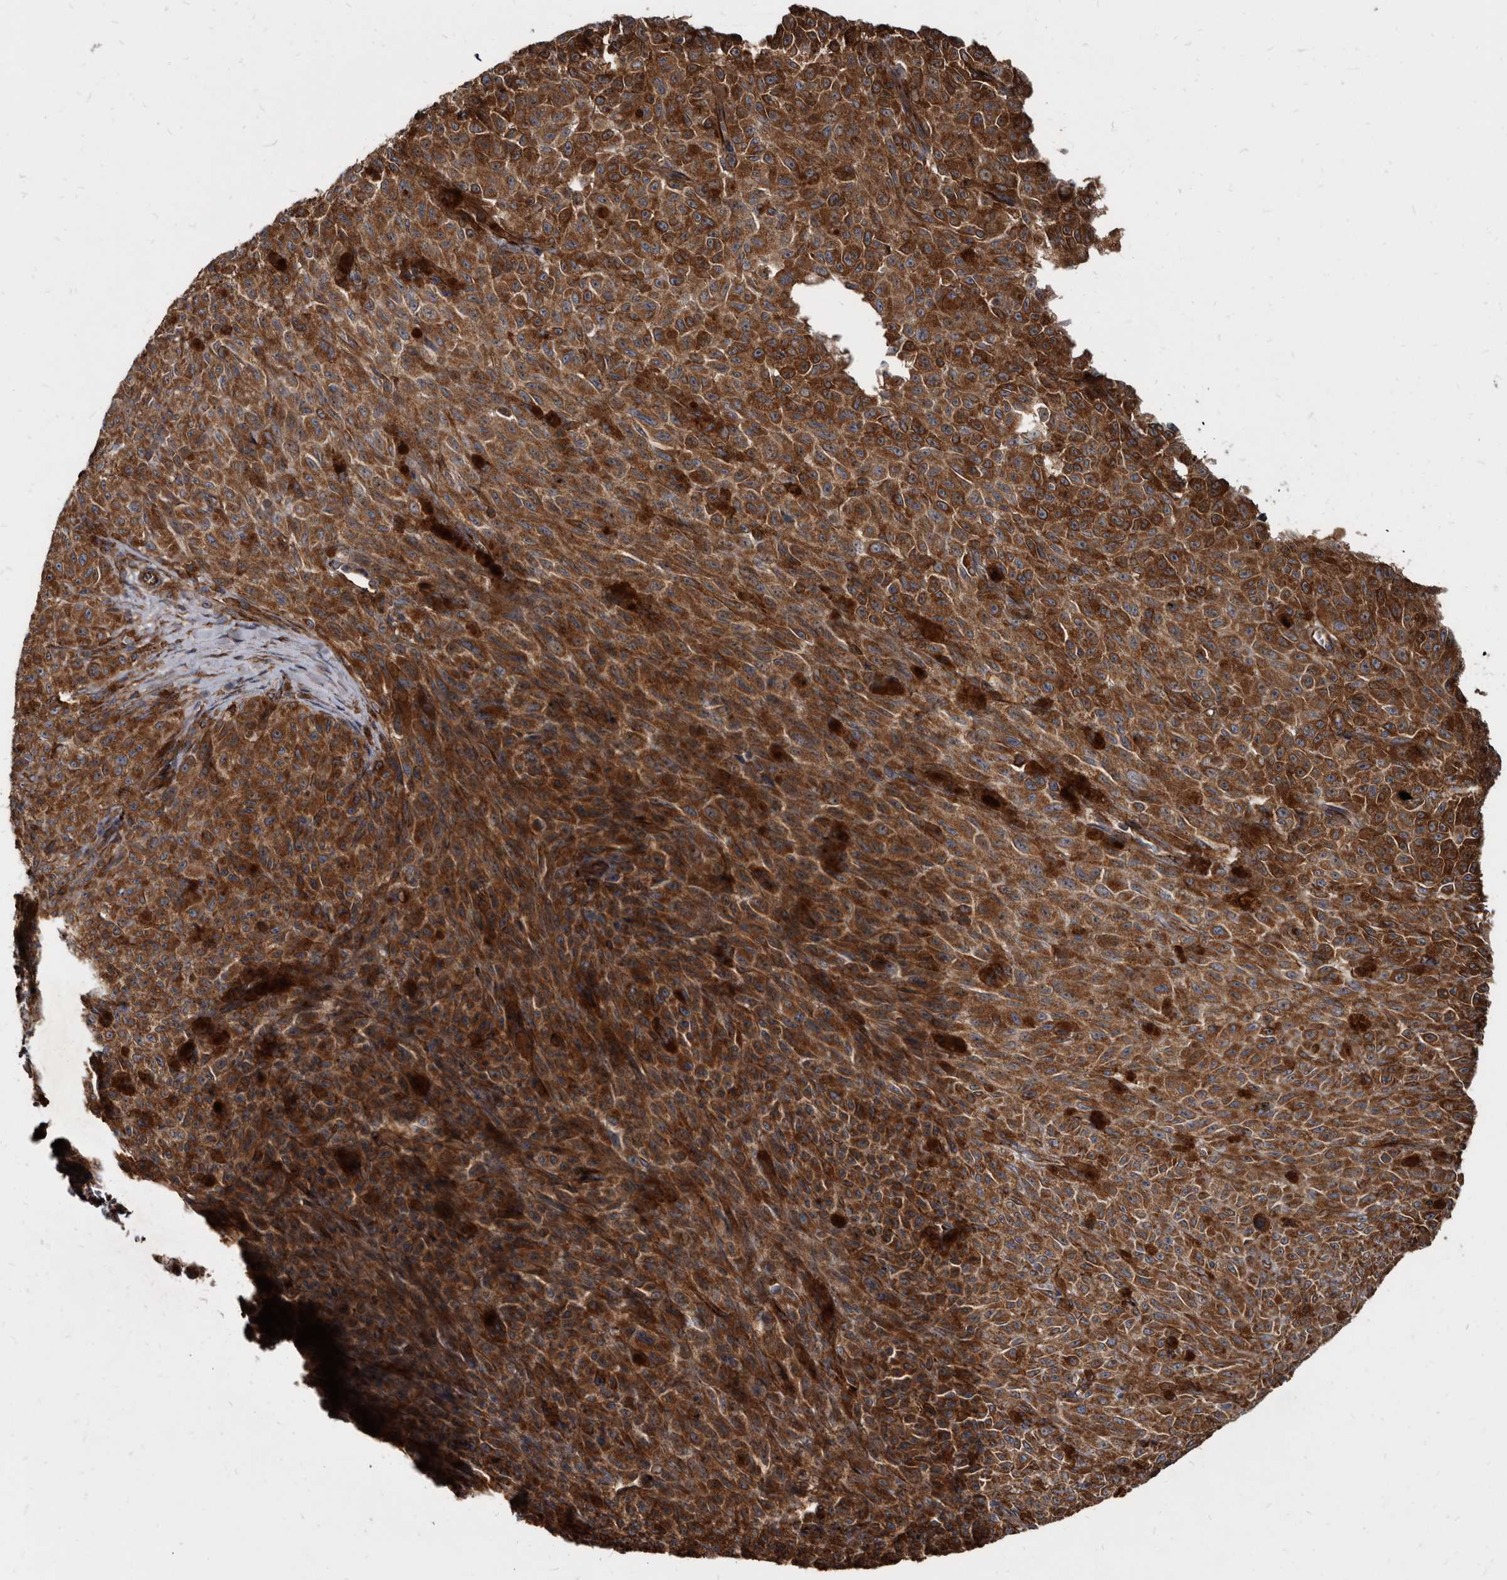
{"staining": {"intensity": "strong", "quantity": ">75%", "location": "cytoplasmic/membranous"}, "tissue": "melanoma", "cell_type": "Tumor cells", "image_type": "cancer", "snomed": [{"axis": "morphology", "description": "Malignant melanoma, NOS"}, {"axis": "topography", "description": "Skin"}], "caption": "Immunohistochemical staining of human malignant melanoma displays high levels of strong cytoplasmic/membranous protein expression in about >75% of tumor cells.", "gene": "KCTD20", "patient": {"sex": "female", "age": 82}}